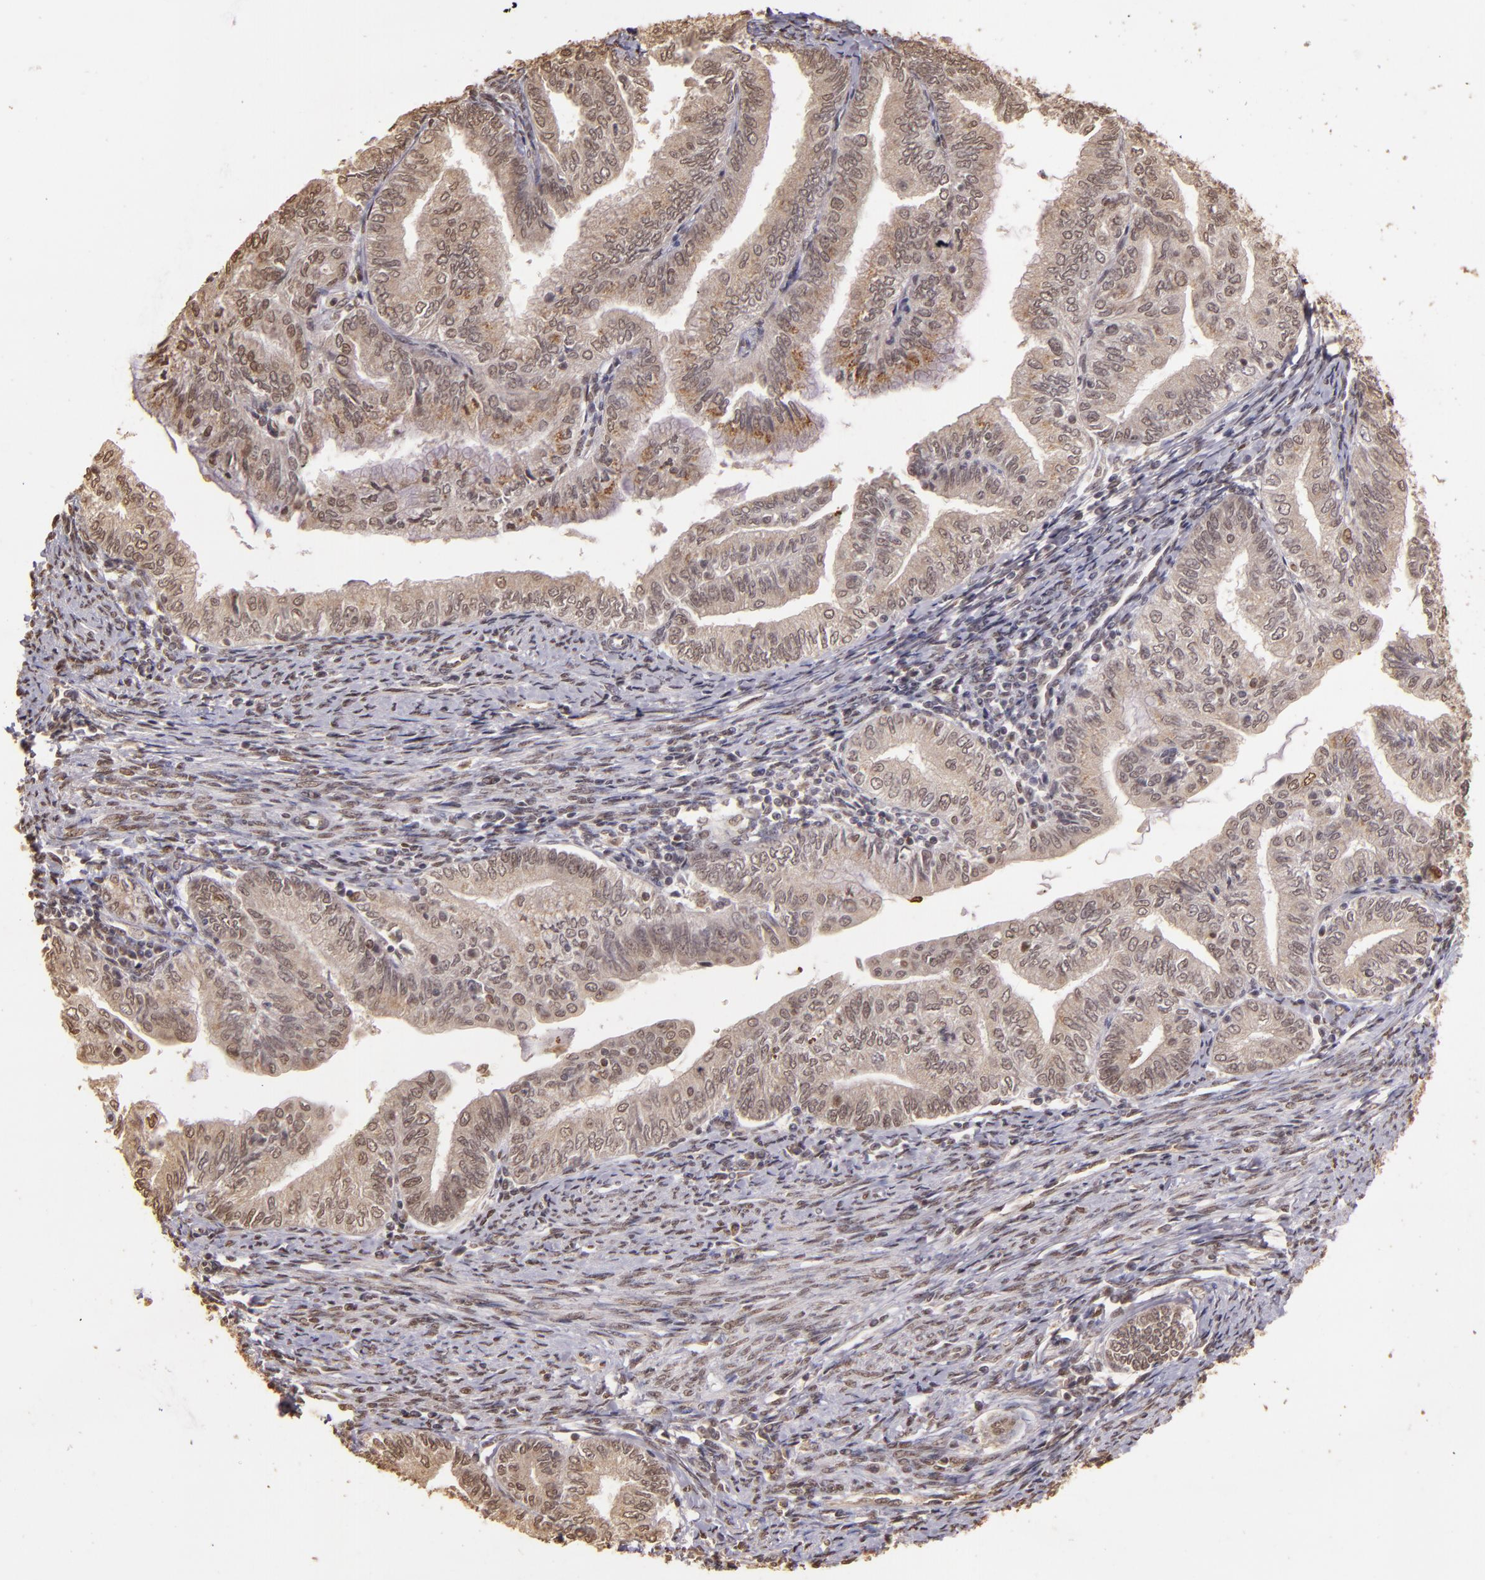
{"staining": {"intensity": "weak", "quantity": ">75%", "location": "cytoplasmic/membranous,nuclear"}, "tissue": "endometrial cancer", "cell_type": "Tumor cells", "image_type": "cancer", "snomed": [{"axis": "morphology", "description": "Adenocarcinoma, NOS"}, {"axis": "topography", "description": "Endometrium"}], "caption": "An immunohistochemistry photomicrograph of neoplastic tissue is shown. Protein staining in brown highlights weak cytoplasmic/membranous and nuclear positivity in endometrial adenocarcinoma within tumor cells.", "gene": "CUL1", "patient": {"sex": "female", "age": 66}}